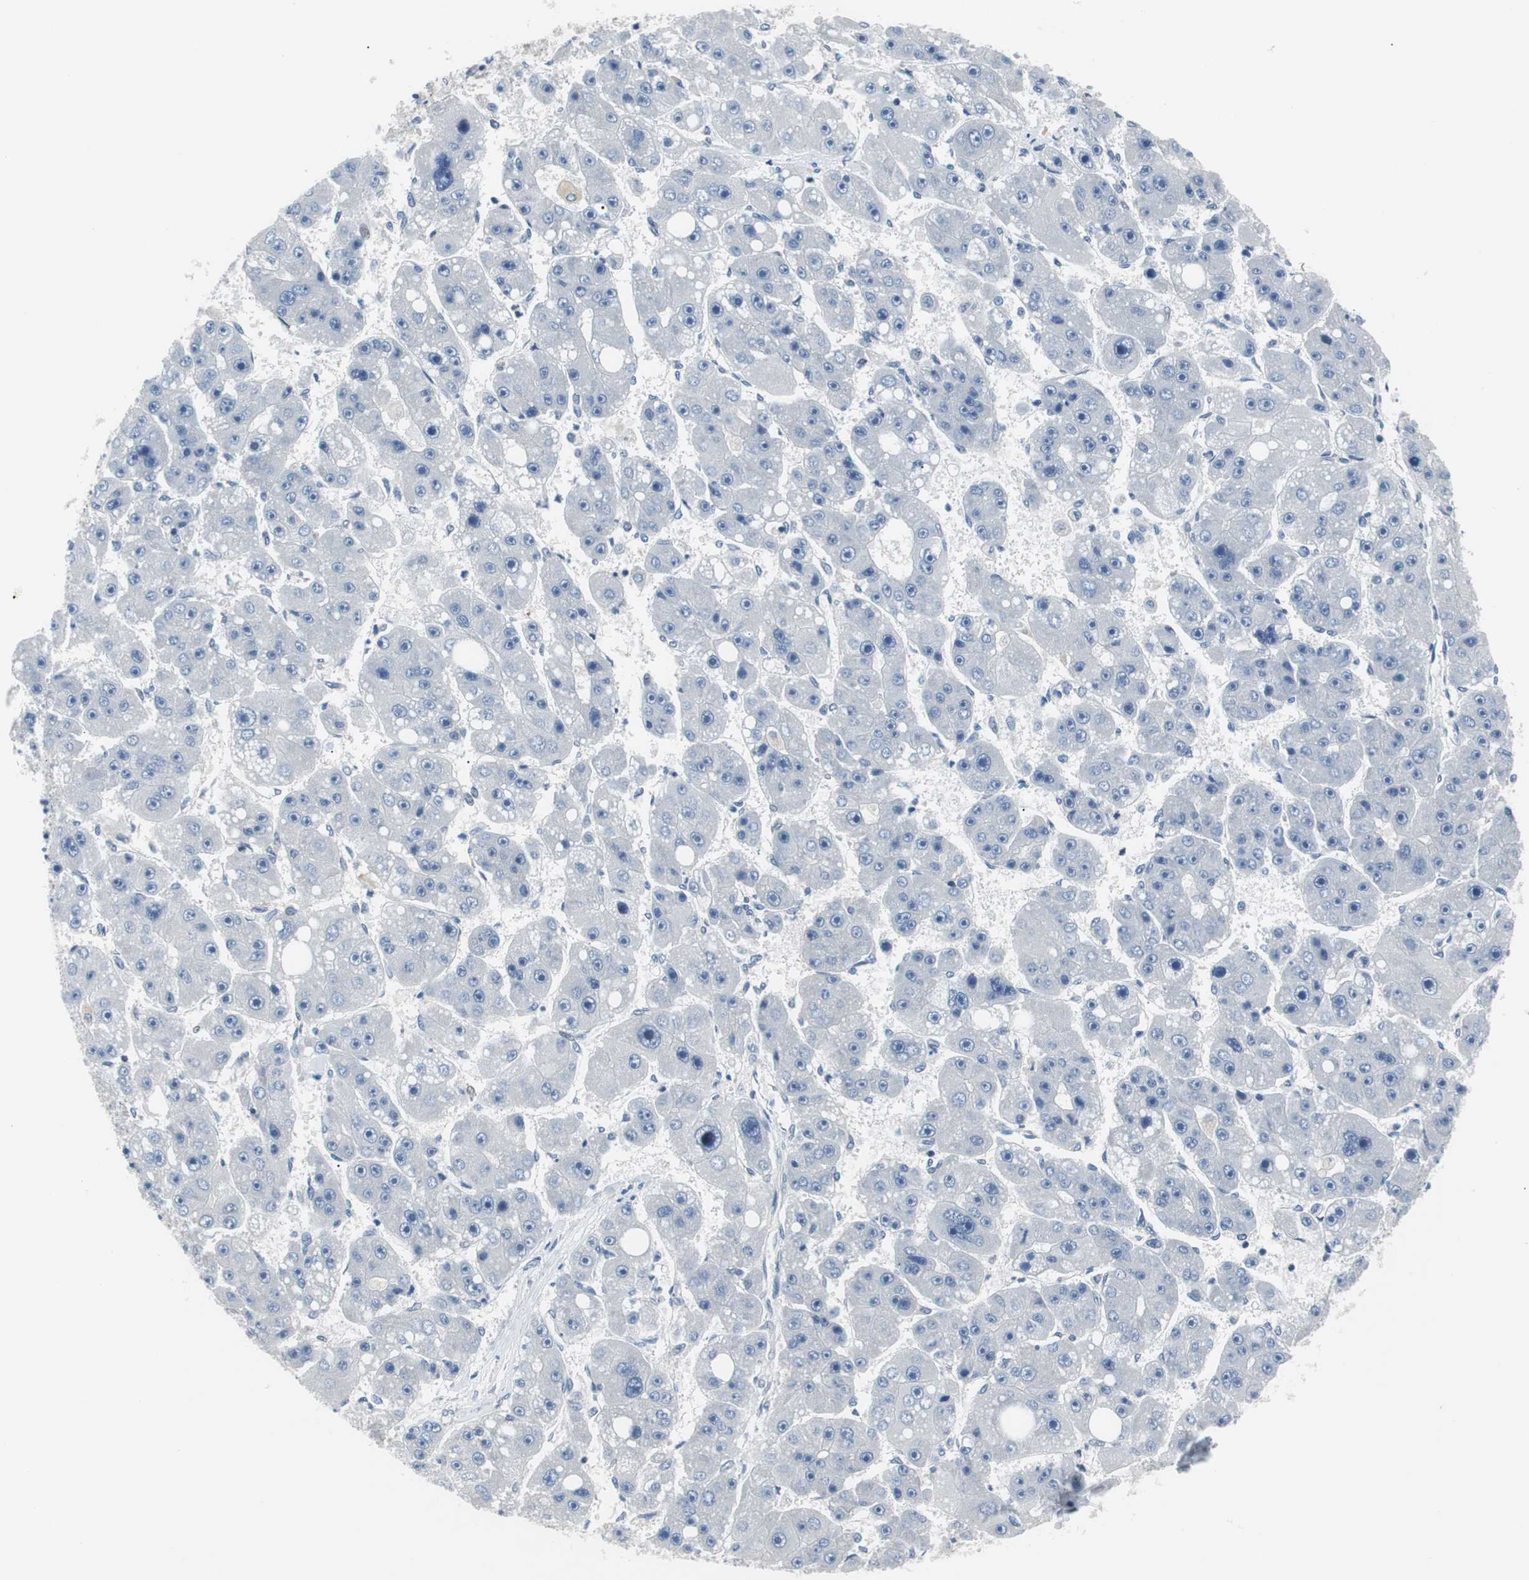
{"staining": {"intensity": "negative", "quantity": "none", "location": "none"}, "tissue": "liver cancer", "cell_type": "Tumor cells", "image_type": "cancer", "snomed": [{"axis": "morphology", "description": "Carcinoma, Hepatocellular, NOS"}, {"axis": "topography", "description": "Liver"}], "caption": "The image displays no staining of tumor cells in liver hepatocellular carcinoma.", "gene": "MAP2K4", "patient": {"sex": "female", "age": 61}}